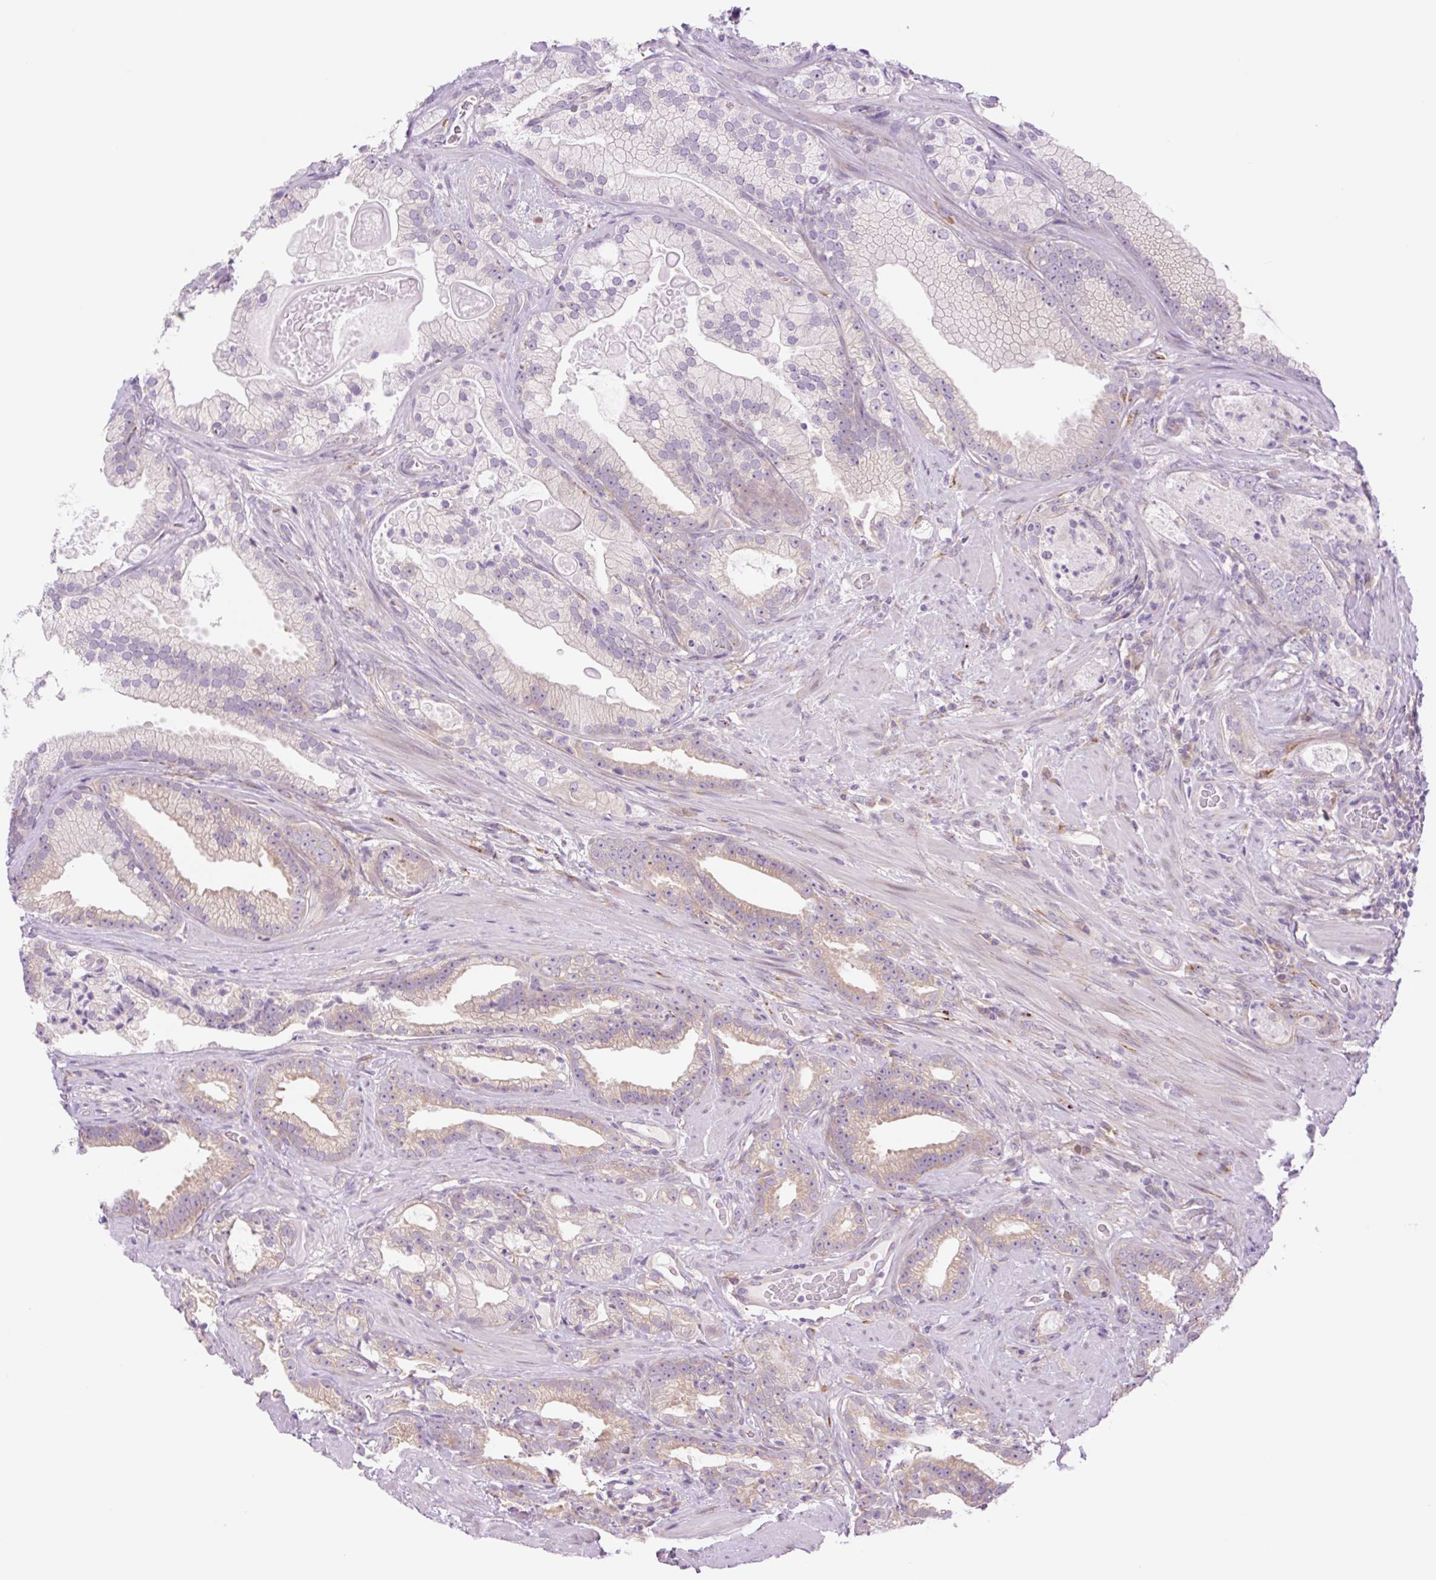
{"staining": {"intensity": "weak", "quantity": "25%-75%", "location": "cytoplasmic/membranous"}, "tissue": "prostate cancer", "cell_type": "Tumor cells", "image_type": "cancer", "snomed": [{"axis": "morphology", "description": "Adenocarcinoma, High grade"}, {"axis": "topography", "description": "Prostate"}], "caption": "High-magnification brightfield microscopy of high-grade adenocarcinoma (prostate) stained with DAB (brown) and counterstained with hematoxylin (blue). tumor cells exhibit weak cytoplasmic/membranous staining is identified in approximately25%-75% of cells.", "gene": "COL5A1", "patient": {"sex": "male", "age": 68}}